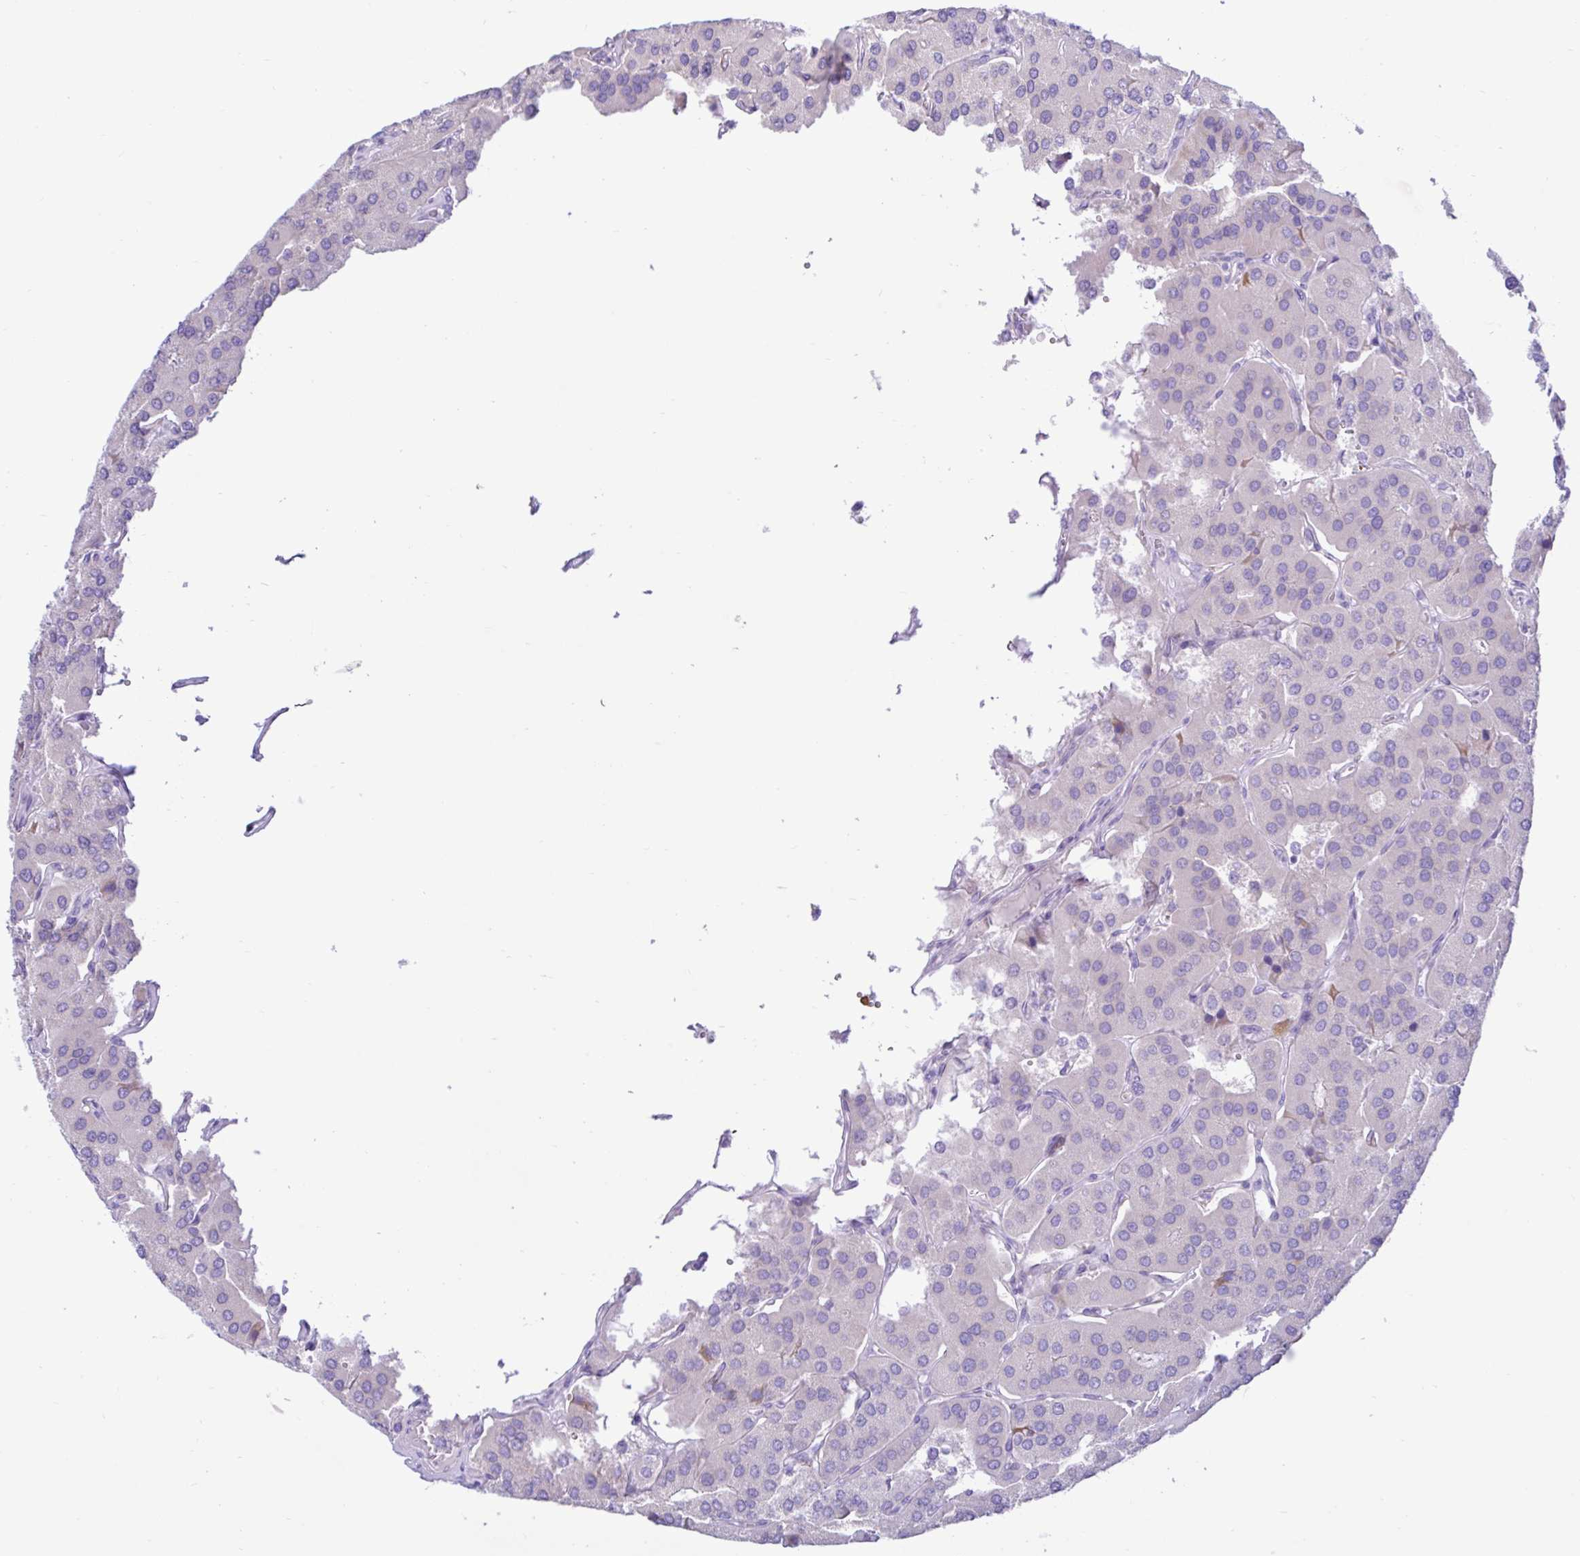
{"staining": {"intensity": "negative", "quantity": "none", "location": "none"}, "tissue": "parathyroid gland", "cell_type": "Glandular cells", "image_type": "normal", "snomed": [{"axis": "morphology", "description": "Normal tissue, NOS"}, {"axis": "morphology", "description": "Adenoma, NOS"}, {"axis": "topography", "description": "Parathyroid gland"}], "caption": "Human parathyroid gland stained for a protein using immunohistochemistry demonstrates no staining in glandular cells.", "gene": "ZNF101", "patient": {"sex": "female", "age": 86}}